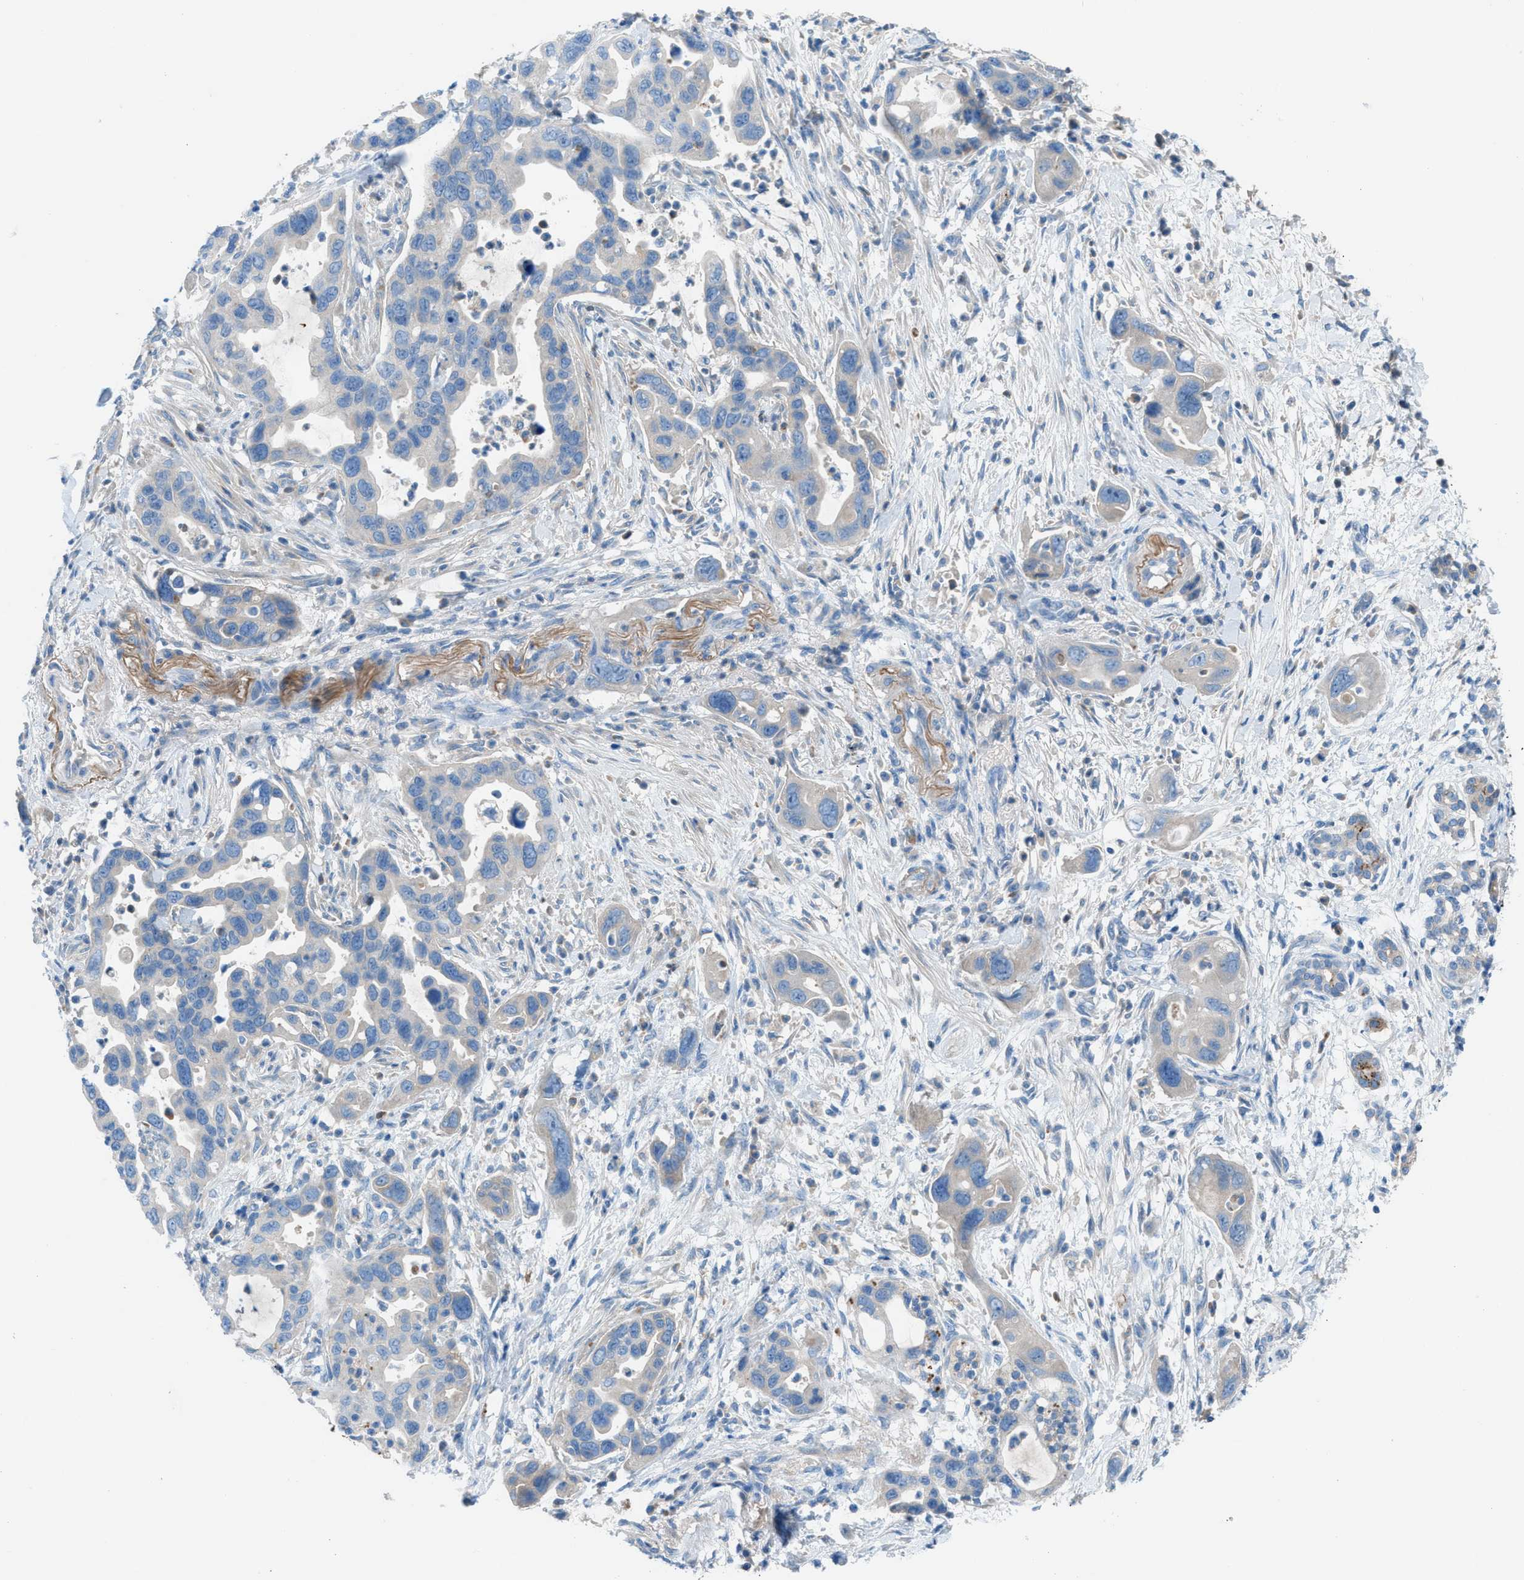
{"staining": {"intensity": "negative", "quantity": "none", "location": "none"}, "tissue": "pancreatic cancer", "cell_type": "Tumor cells", "image_type": "cancer", "snomed": [{"axis": "morphology", "description": "Normal tissue, NOS"}, {"axis": "morphology", "description": "Adenocarcinoma, NOS"}, {"axis": "topography", "description": "Pancreas"}], "caption": "This is an IHC photomicrograph of adenocarcinoma (pancreatic). There is no staining in tumor cells.", "gene": "C5AR2", "patient": {"sex": "female", "age": 71}}